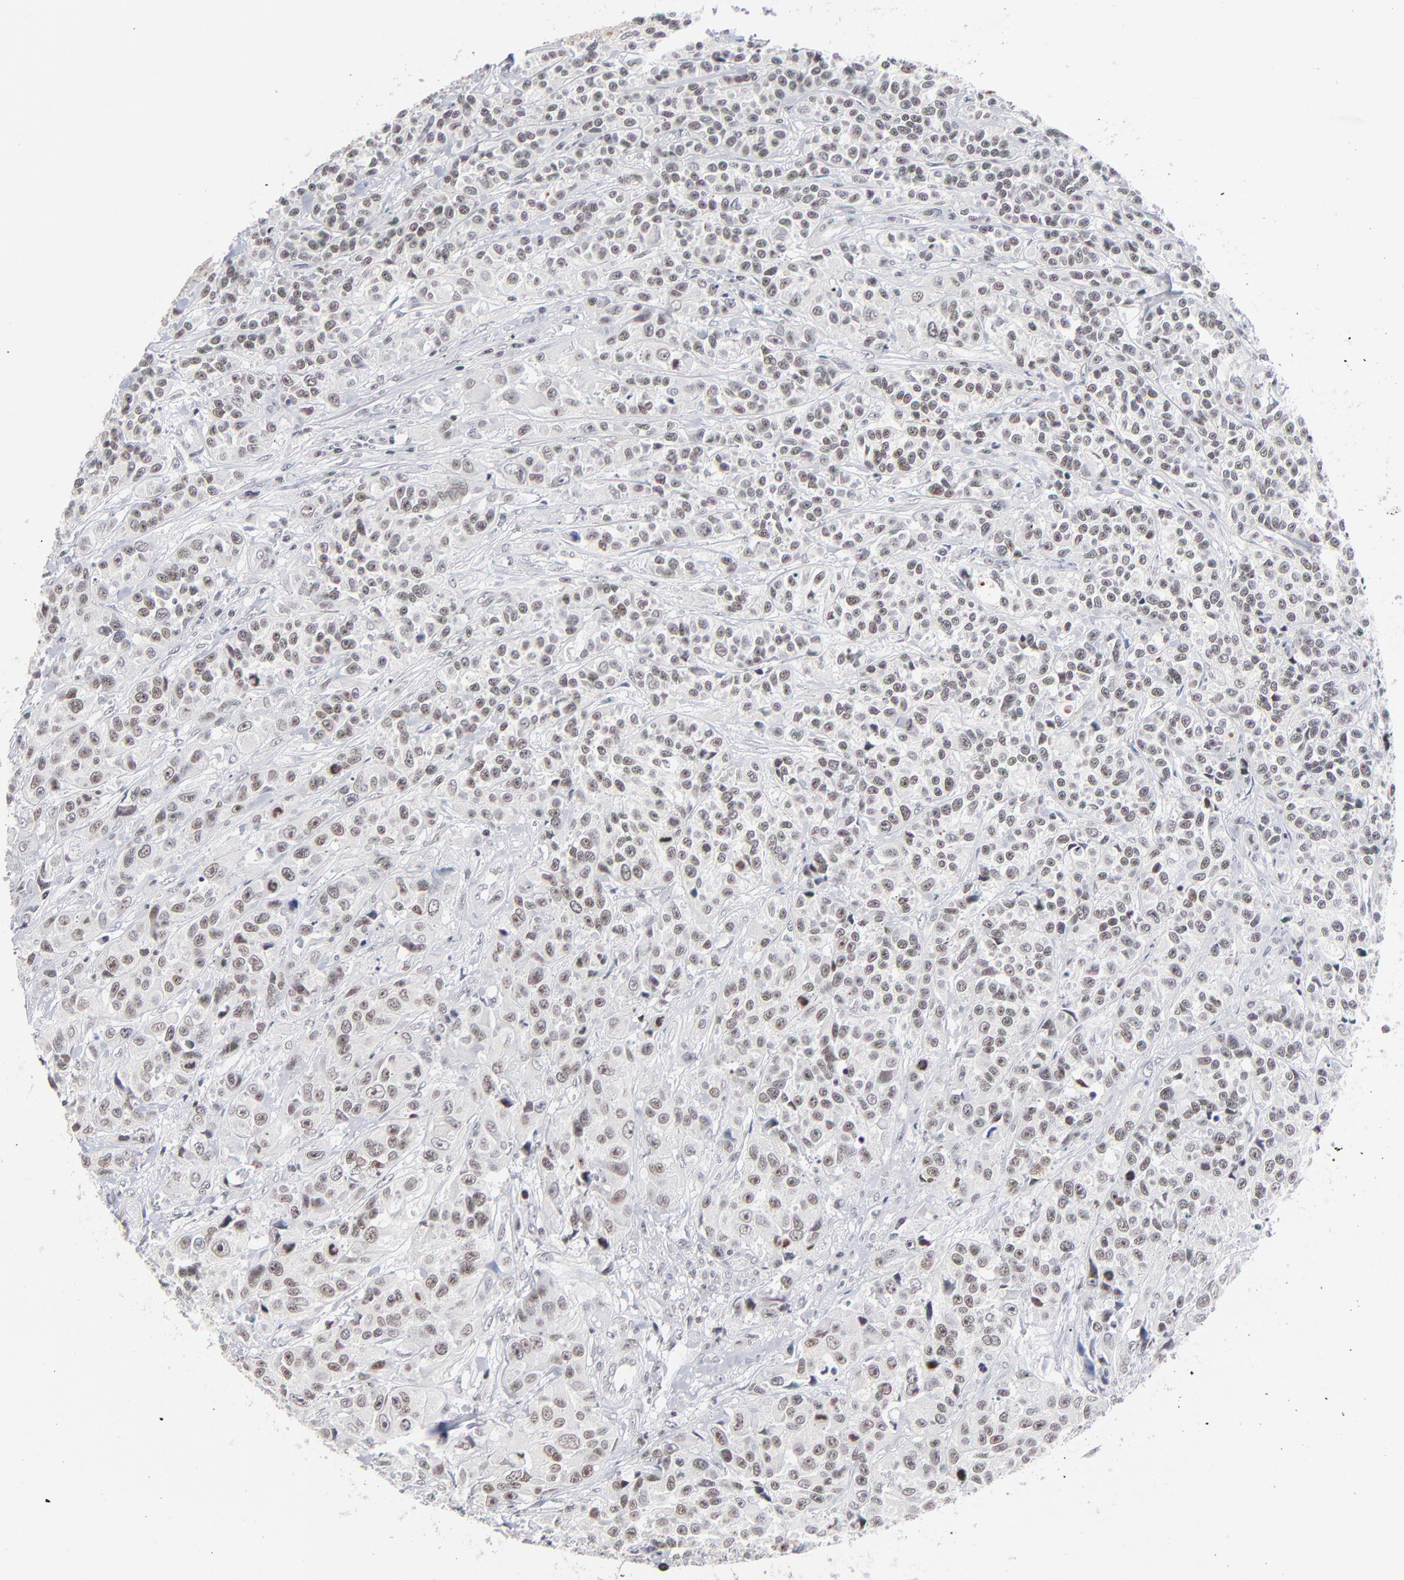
{"staining": {"intensity": "weak", "quantity": ">75%", "location": "nuclear"}, "tissue": "urothelial cancer", "cell_type": "Tumor cells", "image_type": "cancer", "snomed": [{"axis": "morphology", "description": "Urothelial carcinoma, High grade"}, {"axis": "topography", "description": "Urinary bladder"}], "caption": "Human urothelial cancer stained with a protein marker exhibits weak staining in tumor cells.", "gene": "ZNF143", "patient": {"sex": "female", "age": 81}}